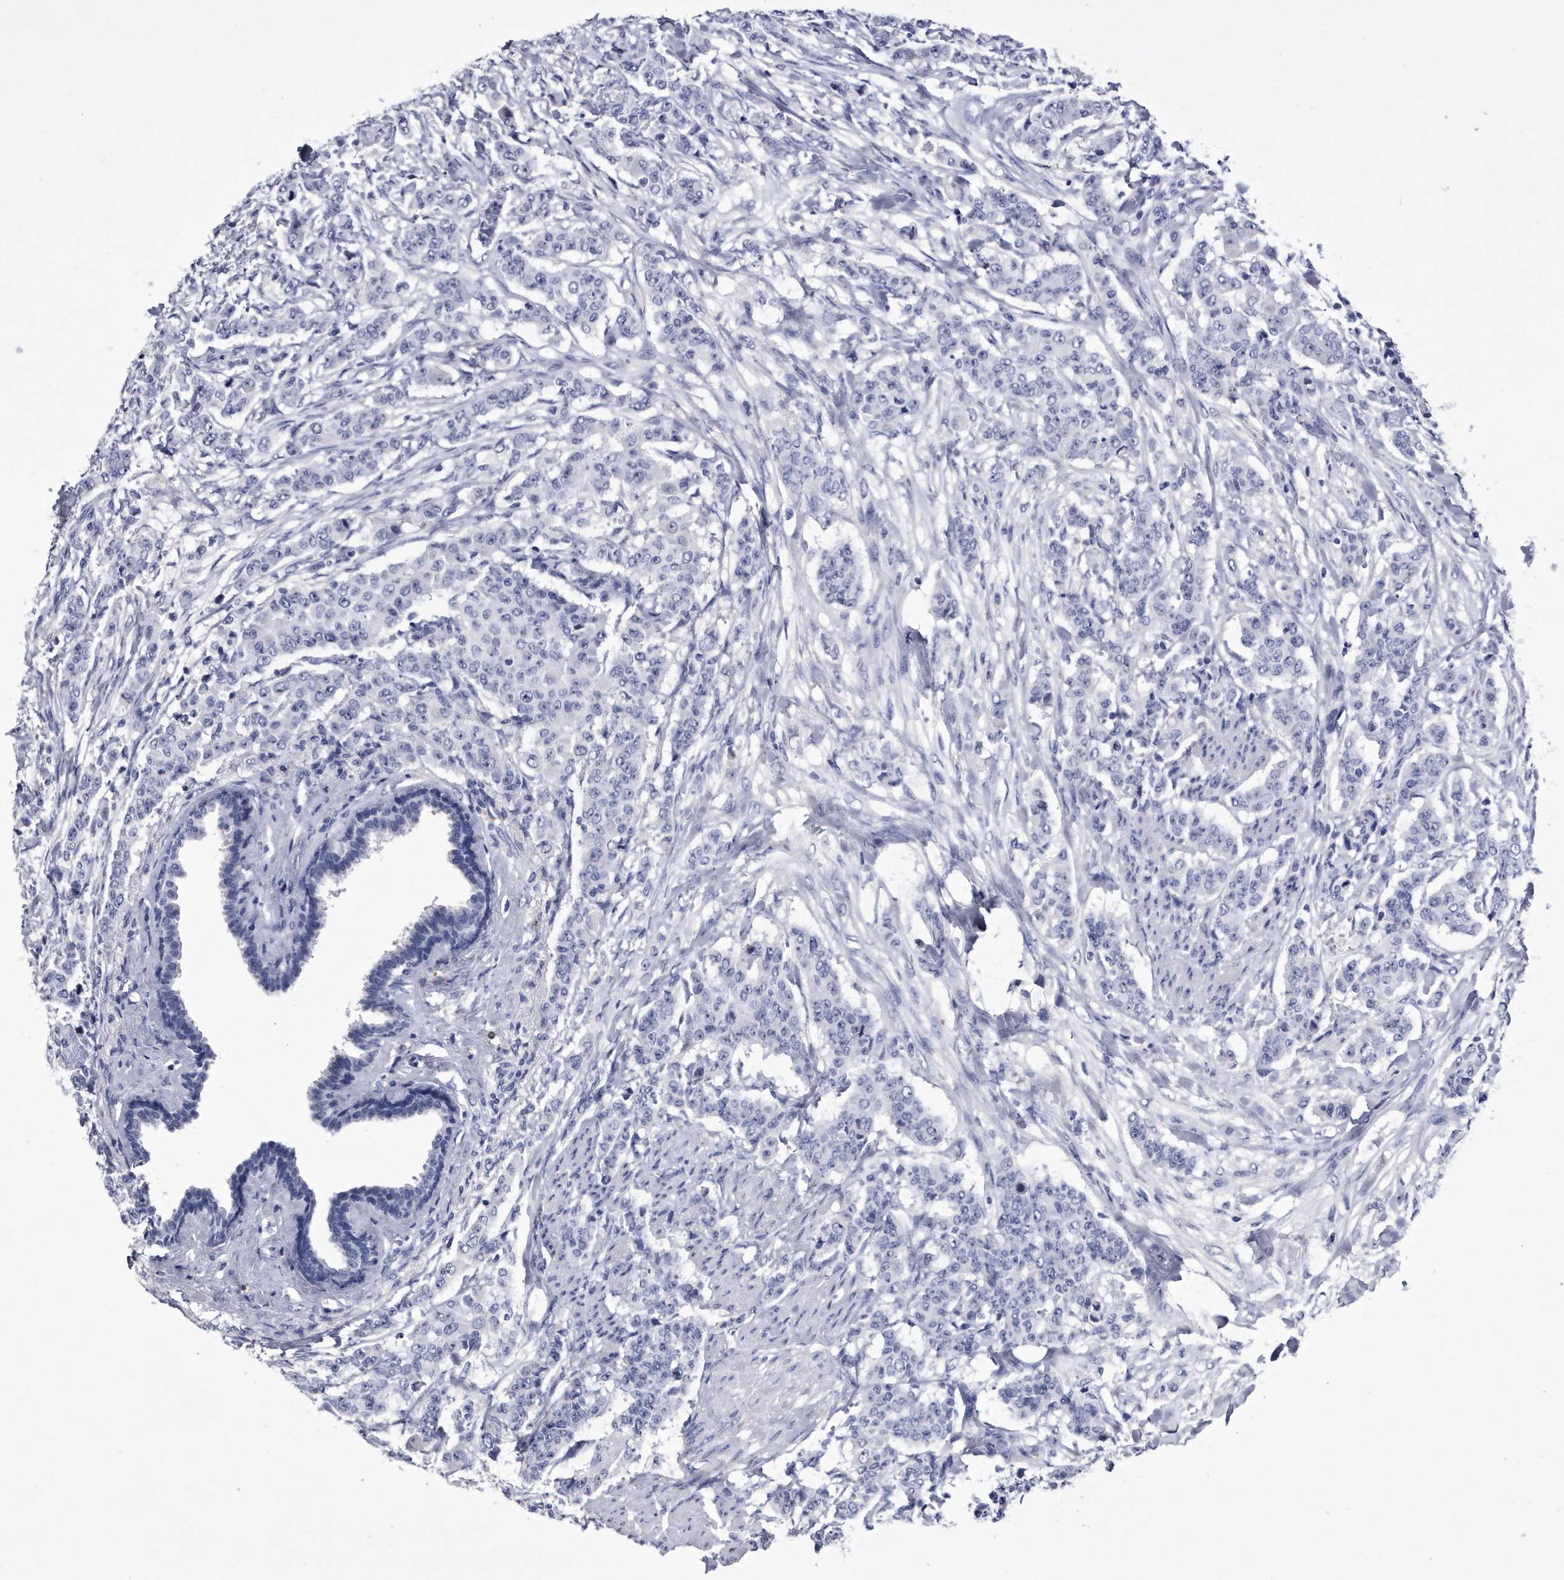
{"staining": {"intensity": "negative", "quantity": "none", "location": "none"}, "tissue": "breast cancer", "cell_type": "Tumor cells", "image_type": "cancer", "snomed": [{"axis": "morphology", "description": "Duct carcinoma"}, {"axis": "topography", "description": "Breast"}], "caption": "Immunohistochemistry (IHC) image of human breast cancer stained for a protein (brown), which exhibits no staining in tumor cells.", "gene": "KCTD8", "patient": {"sex": "female", "age": 40}}